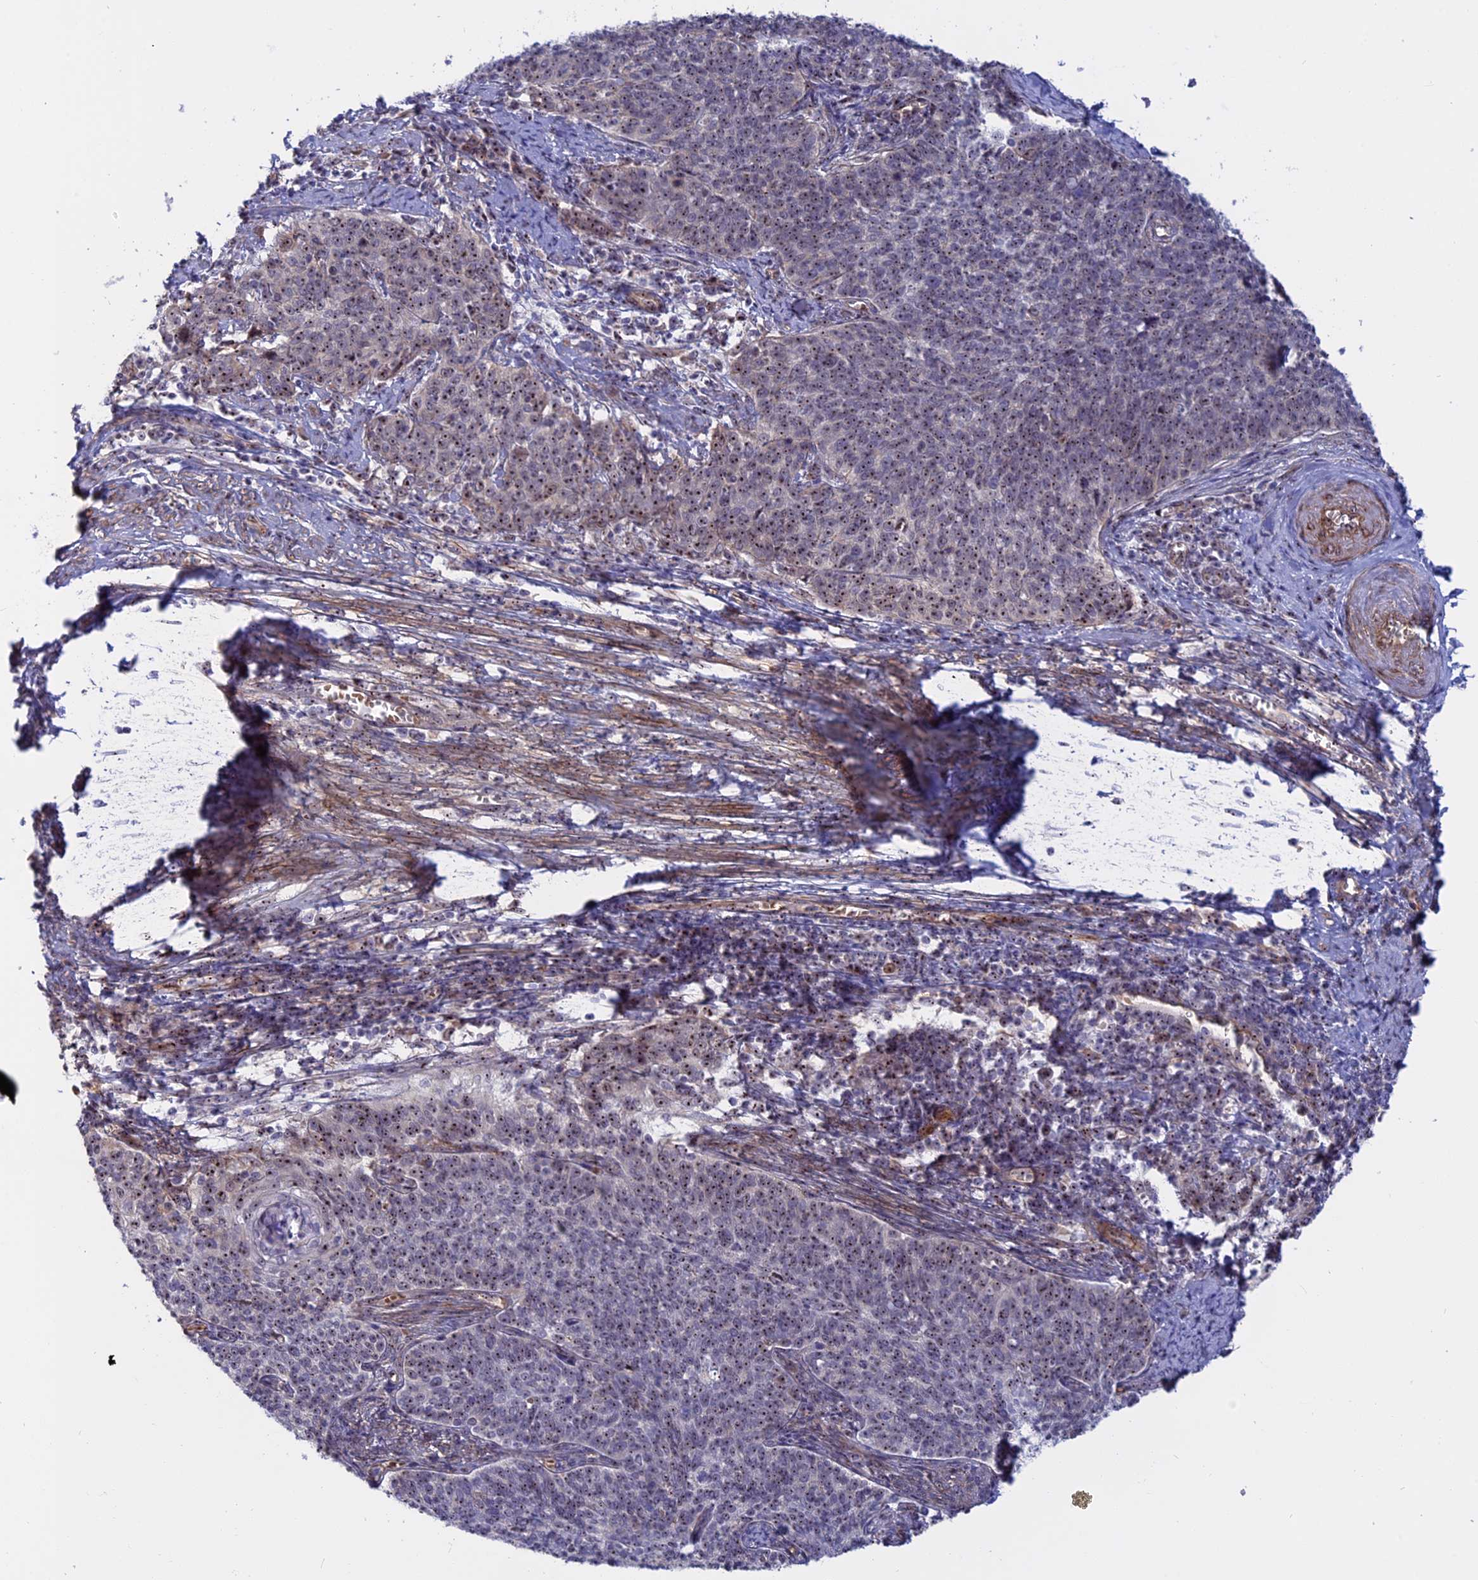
{"staining": {"intensity": "moderate", "quantity": ">75%", "location": "nuclear"}, "tissue": "cervical cancer", "cell_type": "Tumor cells", "image_type": "cancer", "snomed": [{"axis": "morphology", "description": "Squamous cell carcinoma, NOS"}, {"axis": "topography", "description": "Cervix"}], "caption": "High-magnification brightfield microscopy of cervical cancer stained with DAB (brown) and counterstained with hematoxylin (blue). tumor cells exhibit moderate nuclear expression is present in approximately>75% of cells.", "gene": "DBNDD1", "patient": {"sex": "female", "age": 39}}